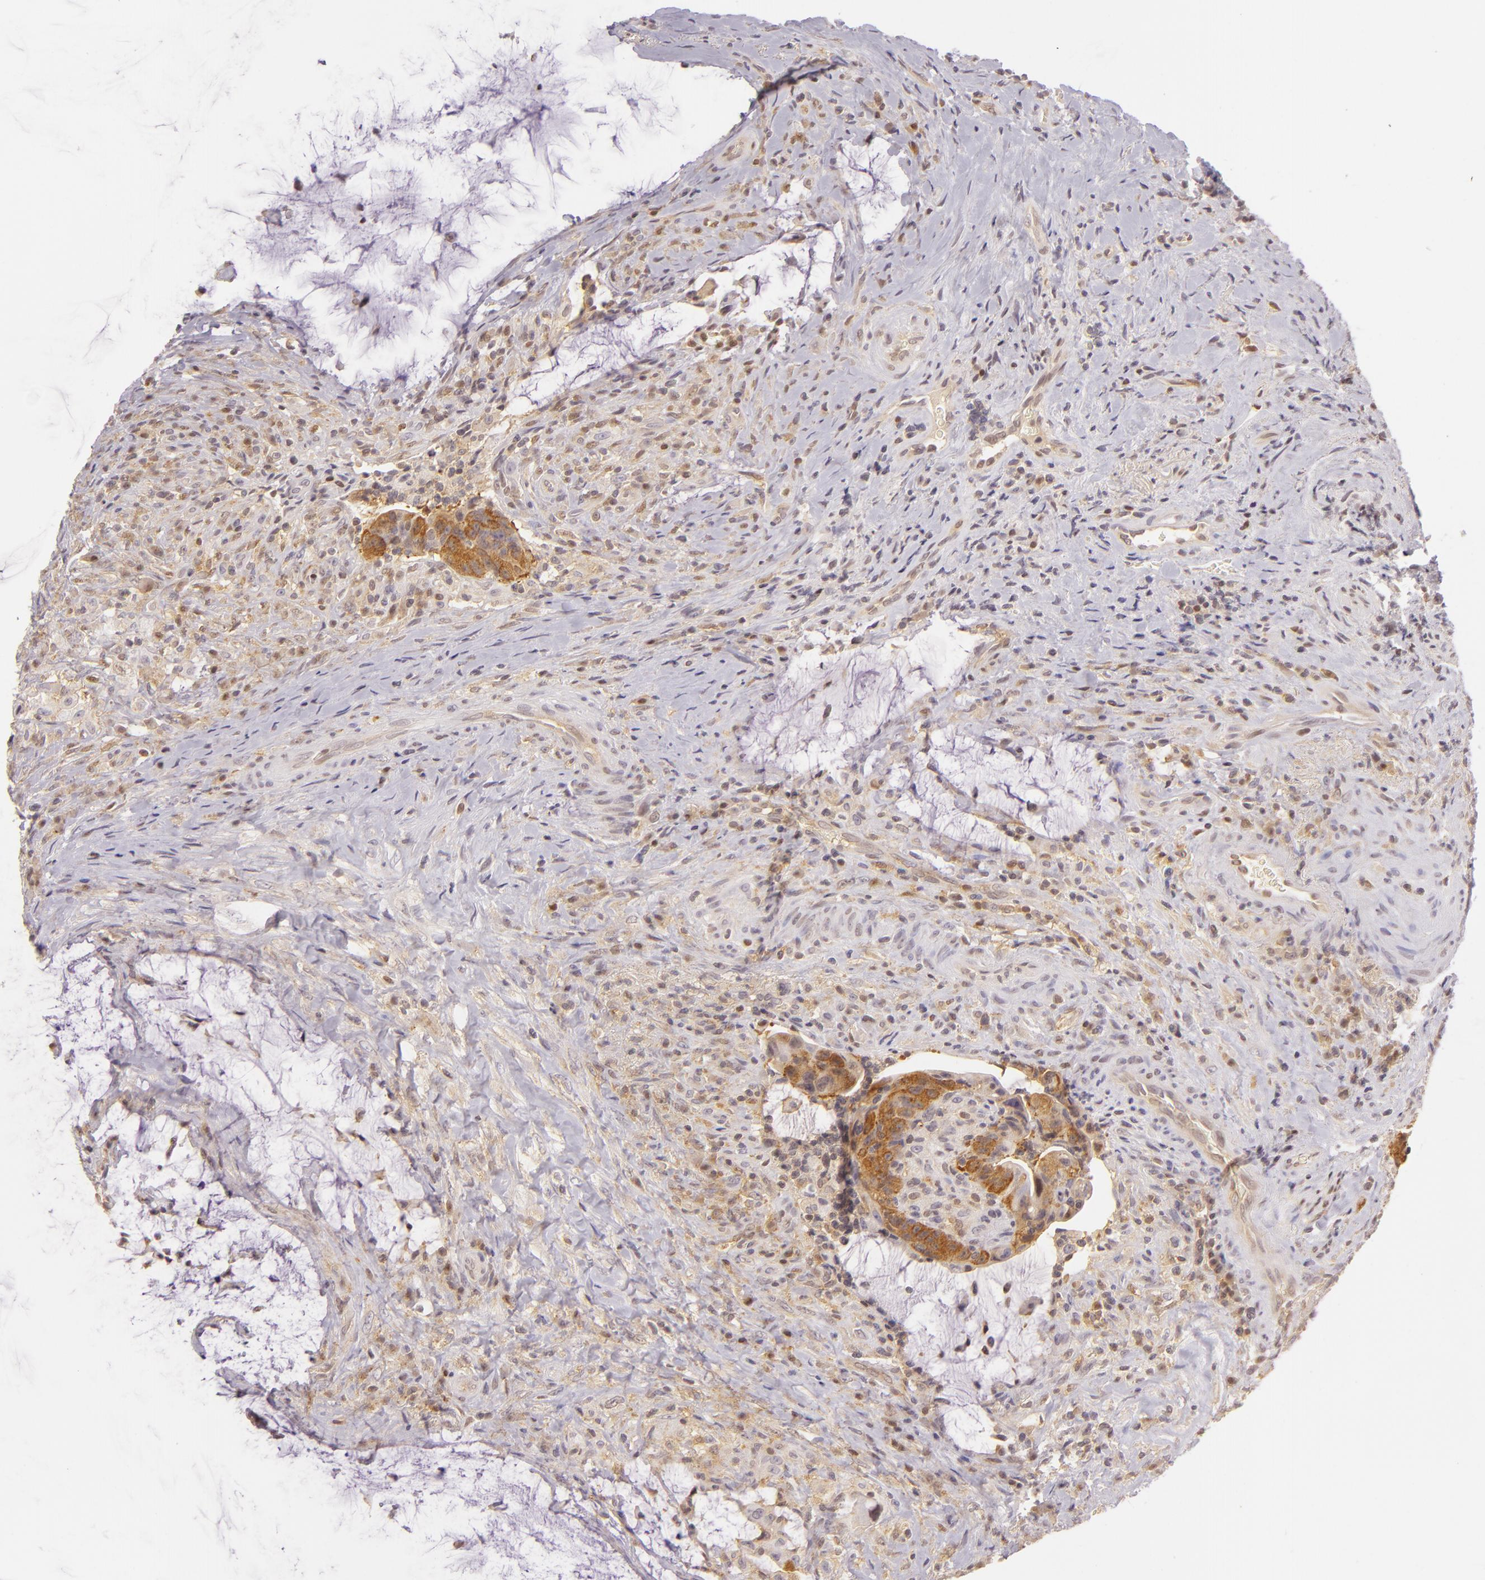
{"staining": {"intensity": "moderate", "quantity": "25%-75%", "location": "cytoplasmic/membranous,nuclear"}, "tissue": "colorectal cancer", "cell_type": "Tumor cells", "image_type": "cancer", "snomed": [{"axis": "morphology", "description": "Adenocarcinoma, NOS"}, {"axis": "topography", "description": "Rectum"}], "caption": "Immunohistochemical staining of human colorectal cancer (adenocarcinoma) displays medium levels of moderate cytoplasmic/membranous and nuclear protein positivity in about 25%-75% of tumor cells.", "gene": "IMPDH1", "patient": {"sex": "female", "age": 71}}